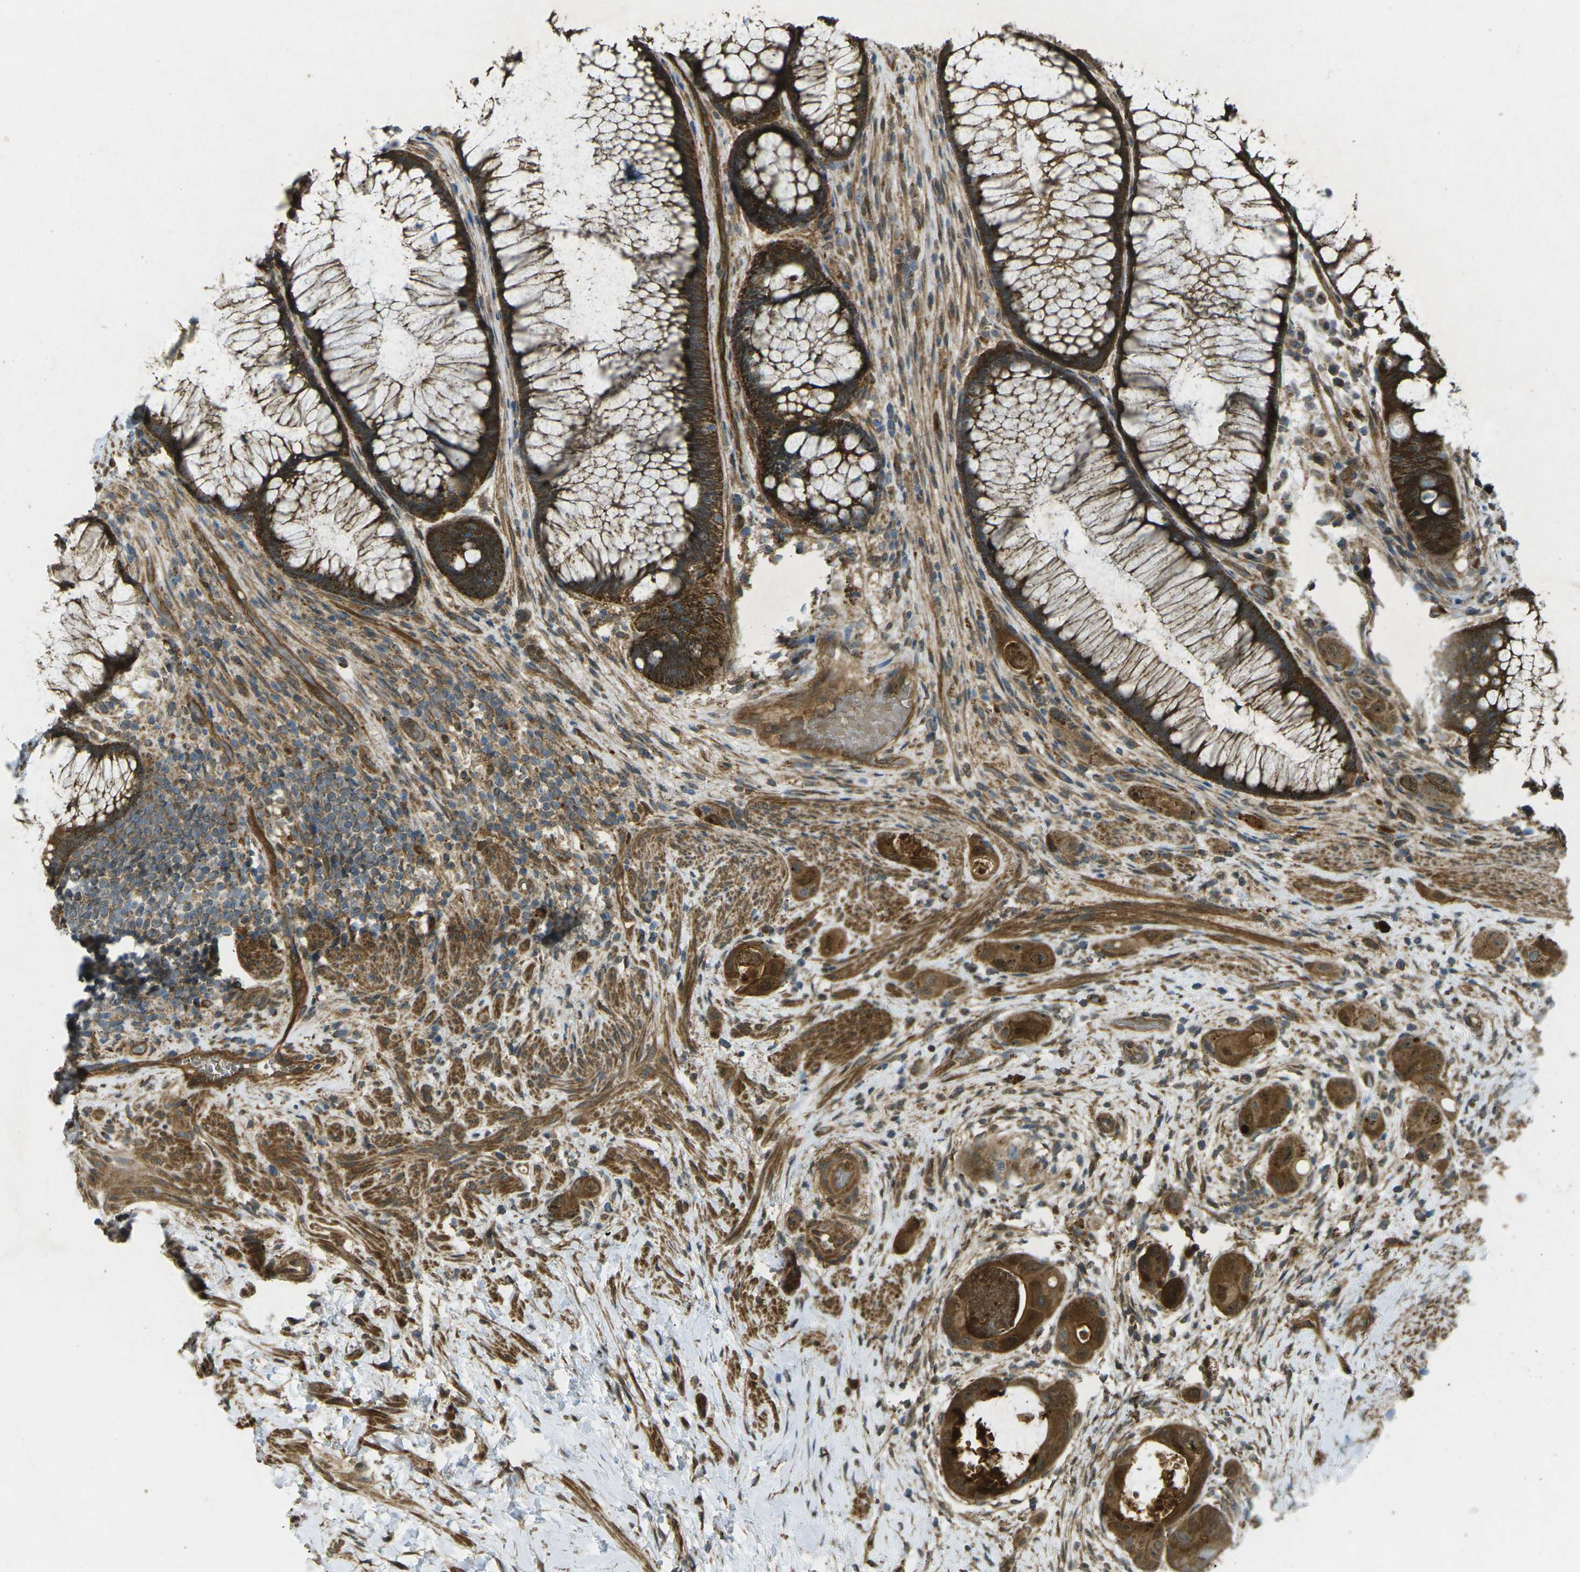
{"staining": {"intensity": "strong", "quantity": ">75%", "location": "cytoplasmic/membranous"}, "tissue": "colorectal cancer", "cell_type": "Tumor cells", "image_type": "cancer", "snomed": [{"axis": "morphology", "description": "Adenocarcinoma, NOS"}, {"axis": "topography", "description": "Rectum"}], "caption": "Immunohistochemical staining of adenocarcinoma (colorectal) demonstrates high levels of strong cytoplasmic/membranous protein expression in approximately >75% of tumor cells.", "gene": "CHMP3", "patient": {"sex": "male", "age": 51}}